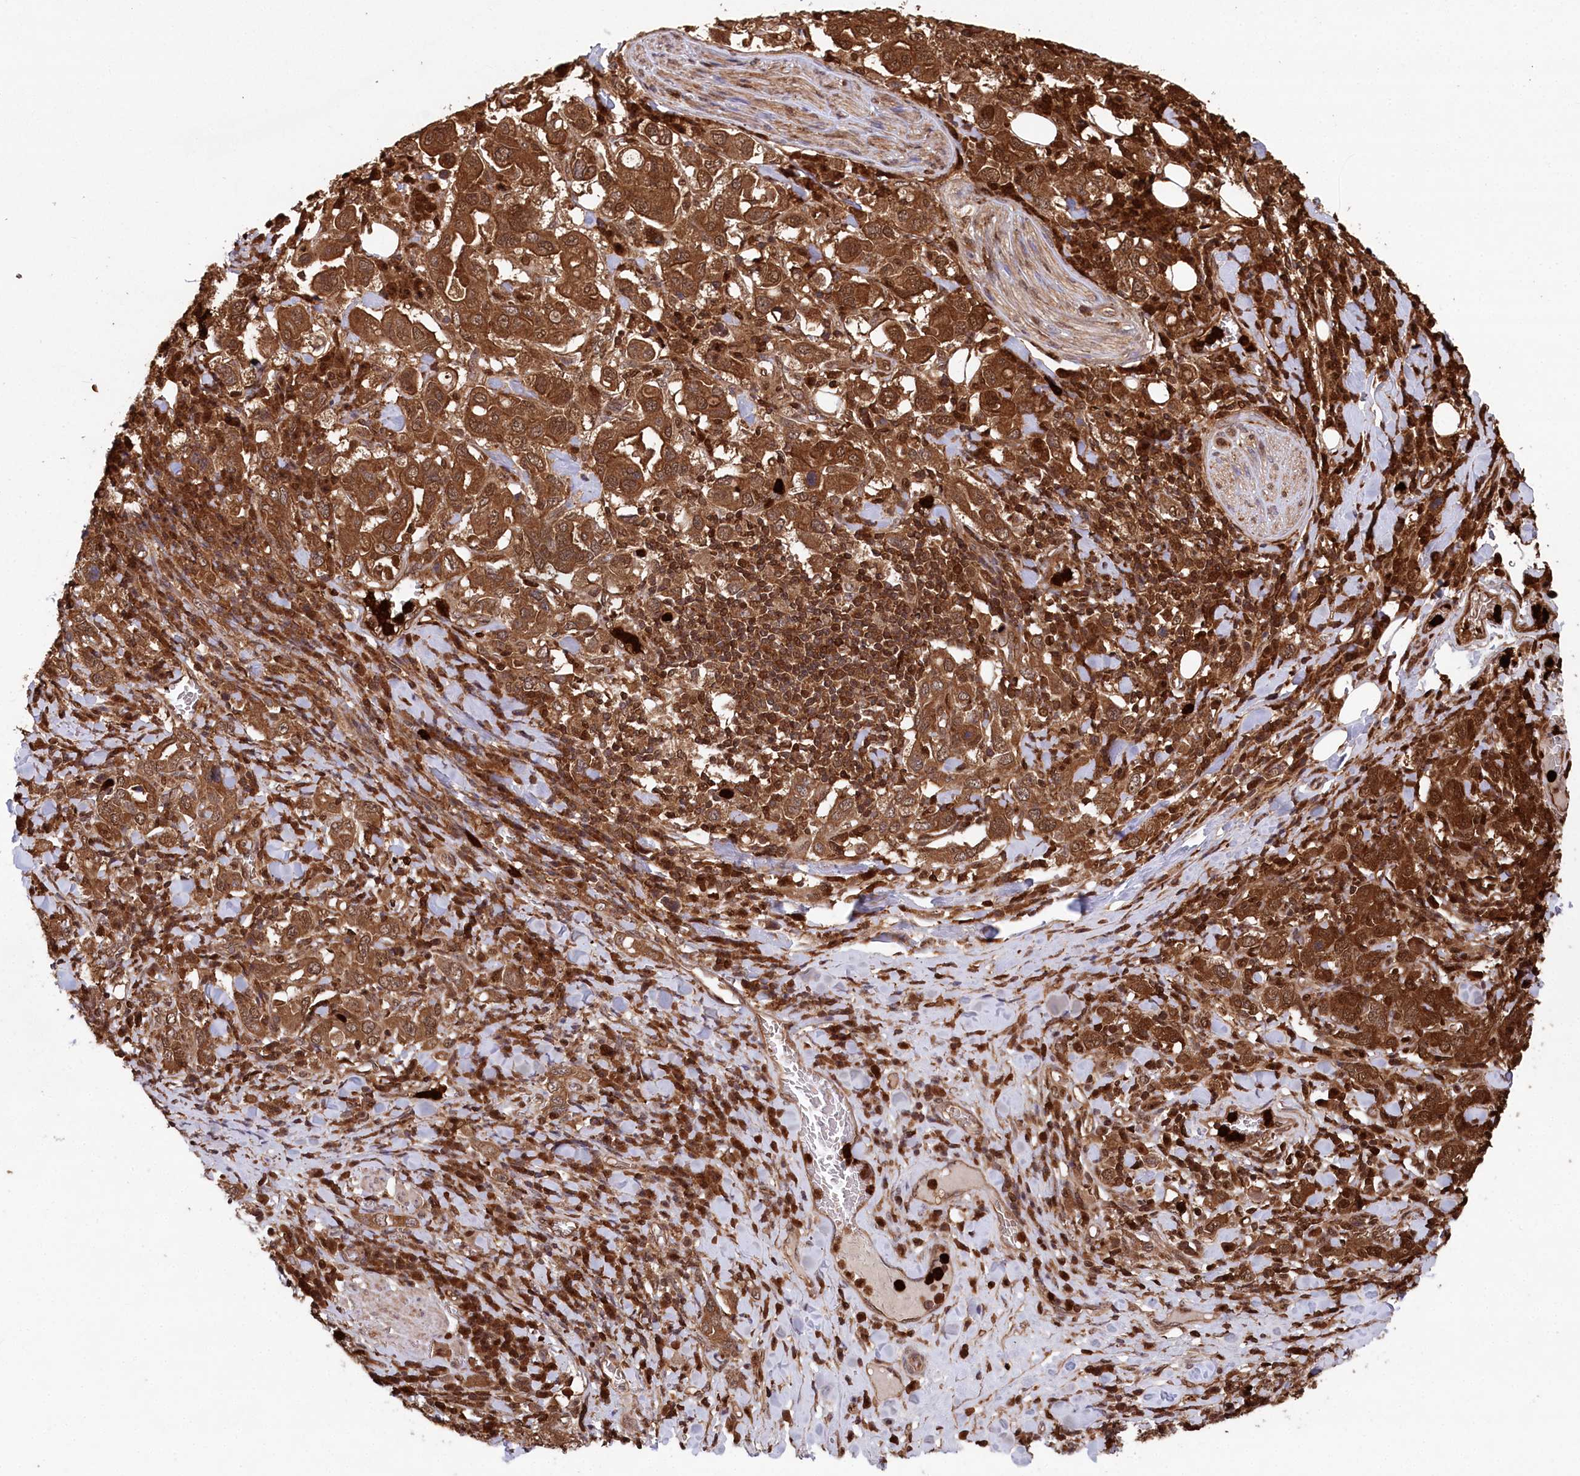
{"staining": {"intensity": "strong", "quantity": ">75%", "location": "cytoplasmic/membranous"}, "tissue": "stomach cancer", "cell_type": "Tumor cells", "image_type": "cancer", "snomed": [{"axis": "morphology", "description": "Adenocarcinoma, NOS"}, {"axis": "topography", "description": "Stomach, upper"}], "caption": "This is a histology image of IHC staining of stomach adenocarcinoma, which shows strong staining in the cytoplasmic/membranous of tumor cells.", "gene": "LSG1", "patient": {"sex": "male", "age": 62}}